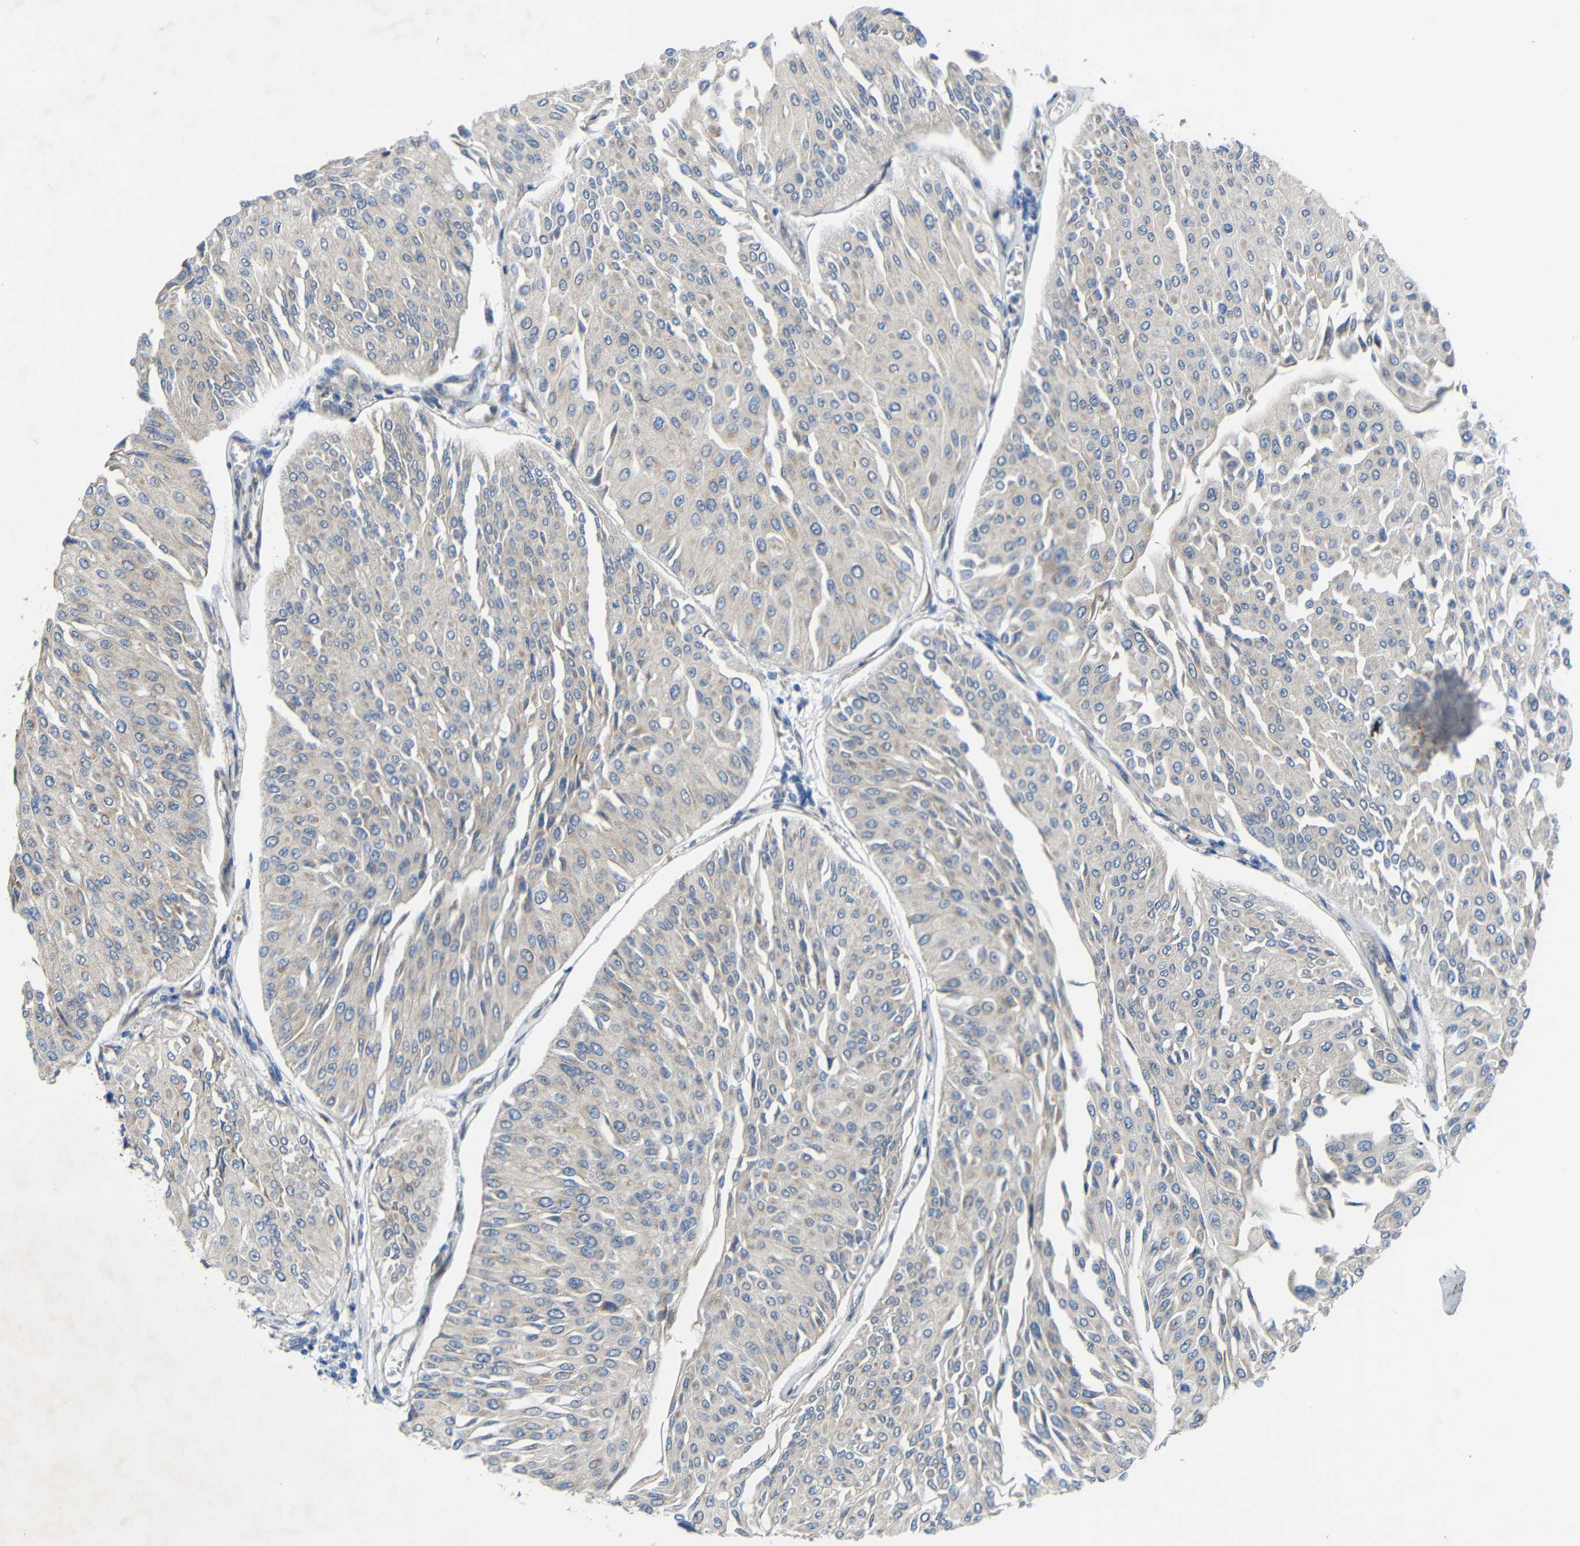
{"staining": {"intensity": "negative", "quantity": "none", "location": "none"}, "tissue": "urothelial cancer", "cell_type": "Tumor cells", "image_type": "cancer", "snomed": [{"axis": "morphology", "description": "Urothelial carcinoma, Low grade"}, {"axis": "topography", "description": "Urinary bladder"}], "caption": "Tumor cells are negative for brown protein staining in urothelial cancer.", "gene": "TMEM25", "patient": {"sex": "male", "age": 67}}